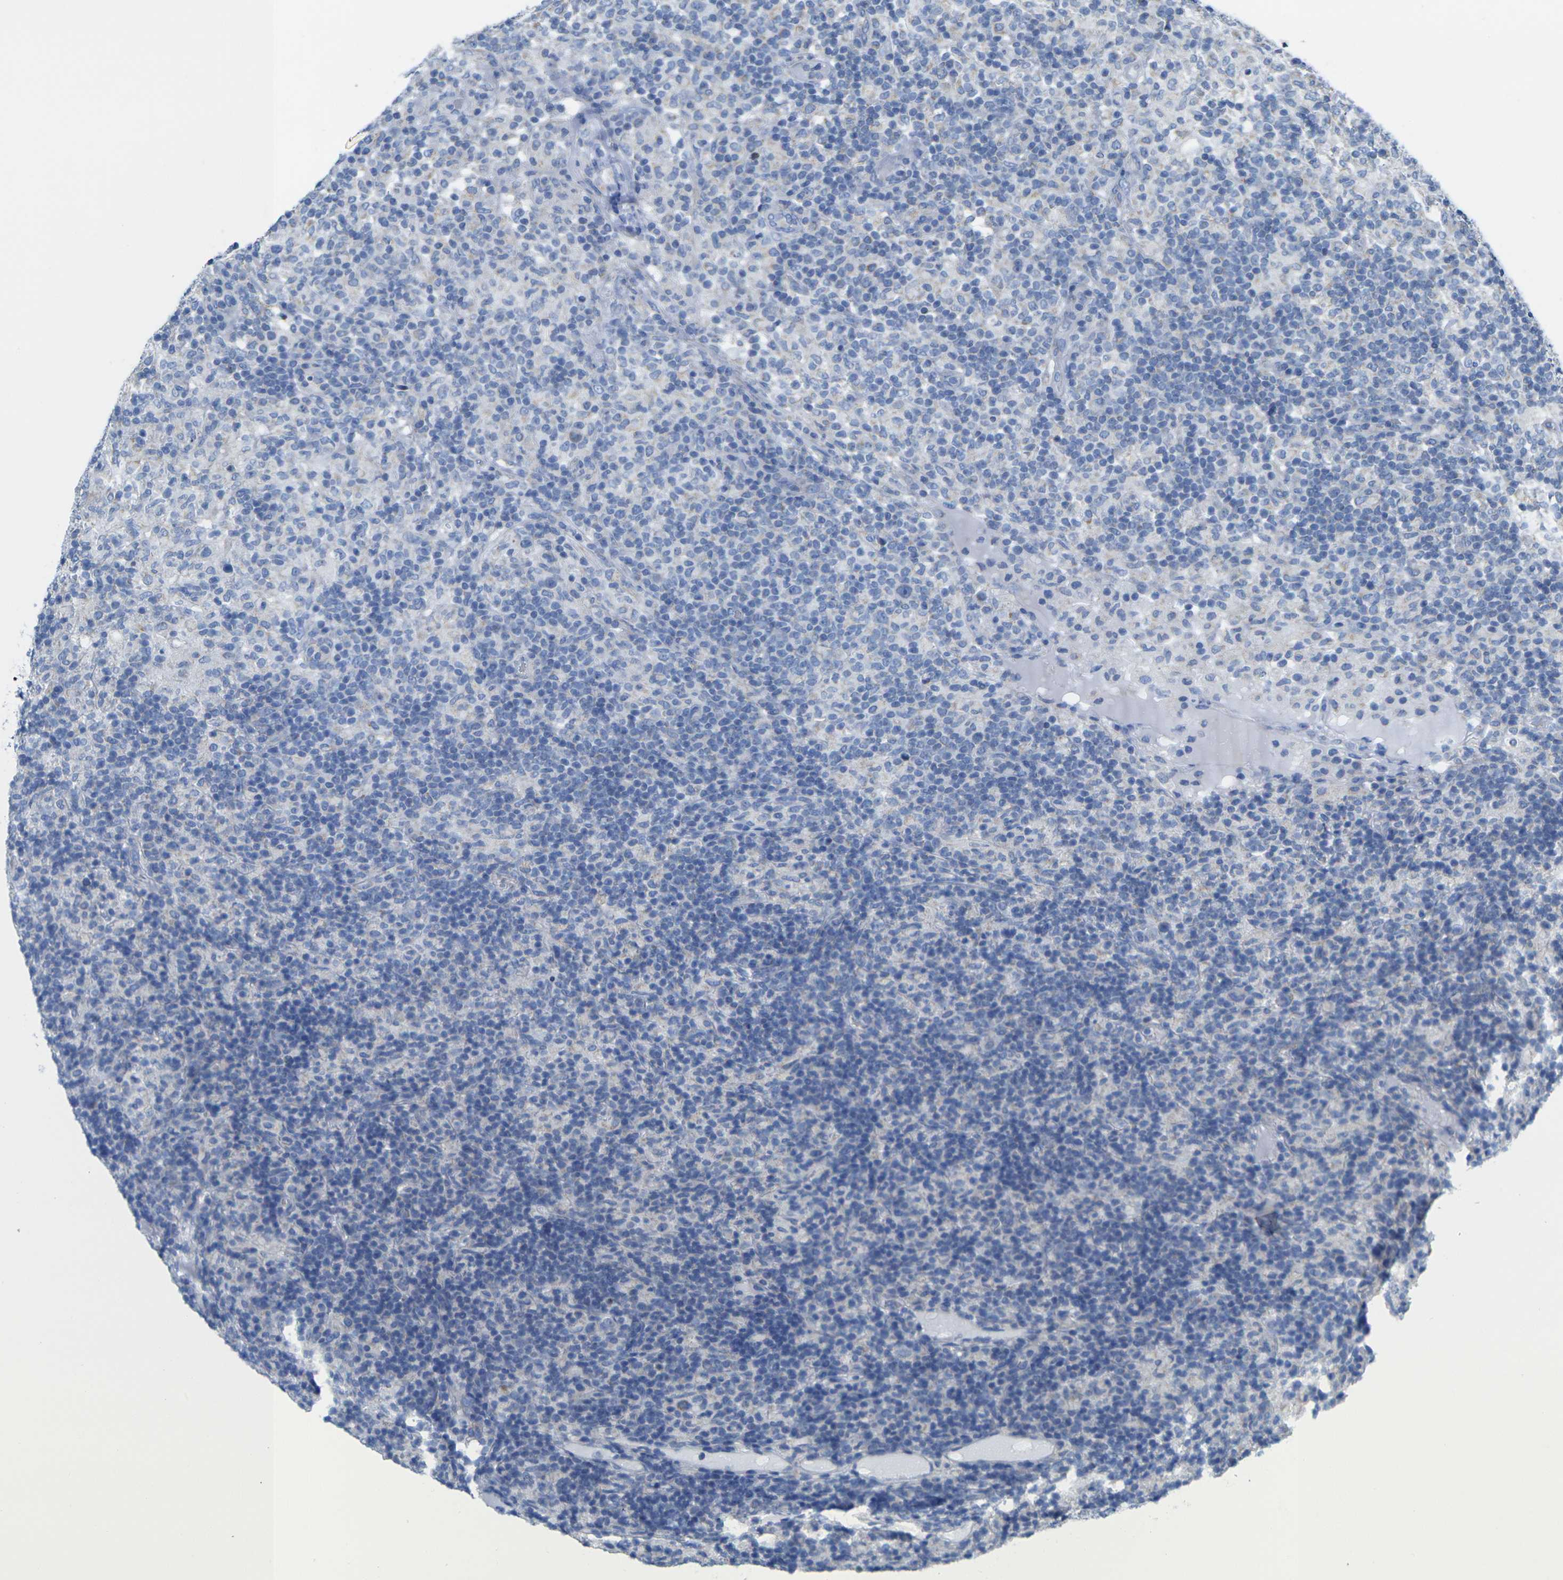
{"staining": {"intensity": "negative", "quantity": "none", "location": "none"}, "tissue": "lymphoma", "cell_type": "Tumor cells", "image_type": "cancer", "snomed": [{"axis": "morphology", "description": "Hodgkin's disease, NOS"}, {"axis": "topography", "description": "Lymph node"}], "caption": "Micrograph shows no protein expression in tumor cells of lymphoma tissue.", "gene": "TMEM204", "patient": {"sex": "male", "age": 70}}